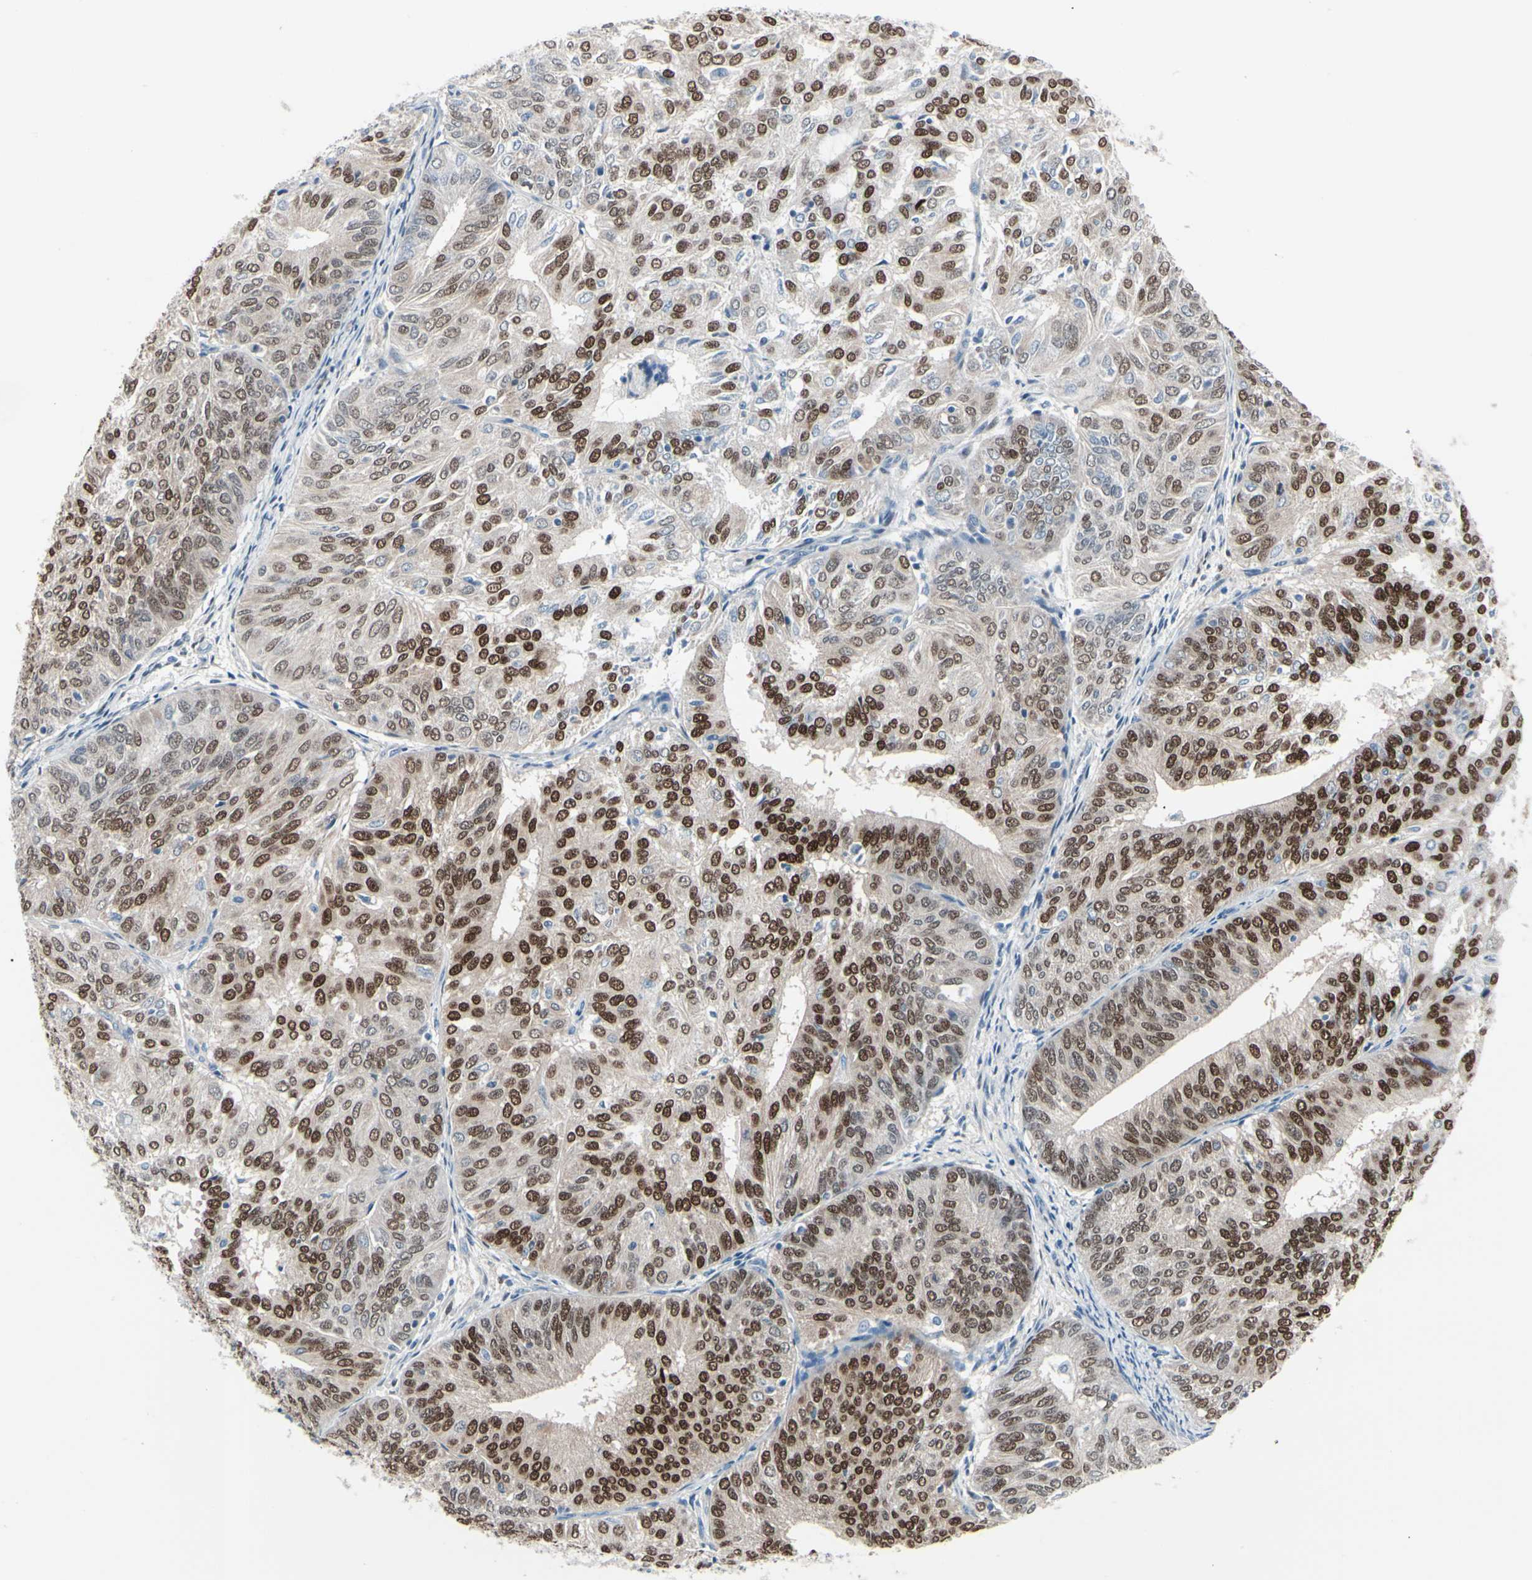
{"staining": {"intensity": "strong", "quantity": "25%-75%", "location": "nuclear"}, "tissue": "endometrial cancer", "cell_type": "Tumor cells", "image_type": "cancer", "snomed": [{"axis": "morphology", "description": "Adenocarcinoma, NOS"}, {"axis": "topography", "description": "Uterus"}], "caption": "There is high levels of strong nuclear staining in tumor cells of adenocarcinoma (endometrial), as demonstrated by immunohistochemical staining (brown color).", "gene": "PGR", "patient": {"sex": "female", "age": 60}}